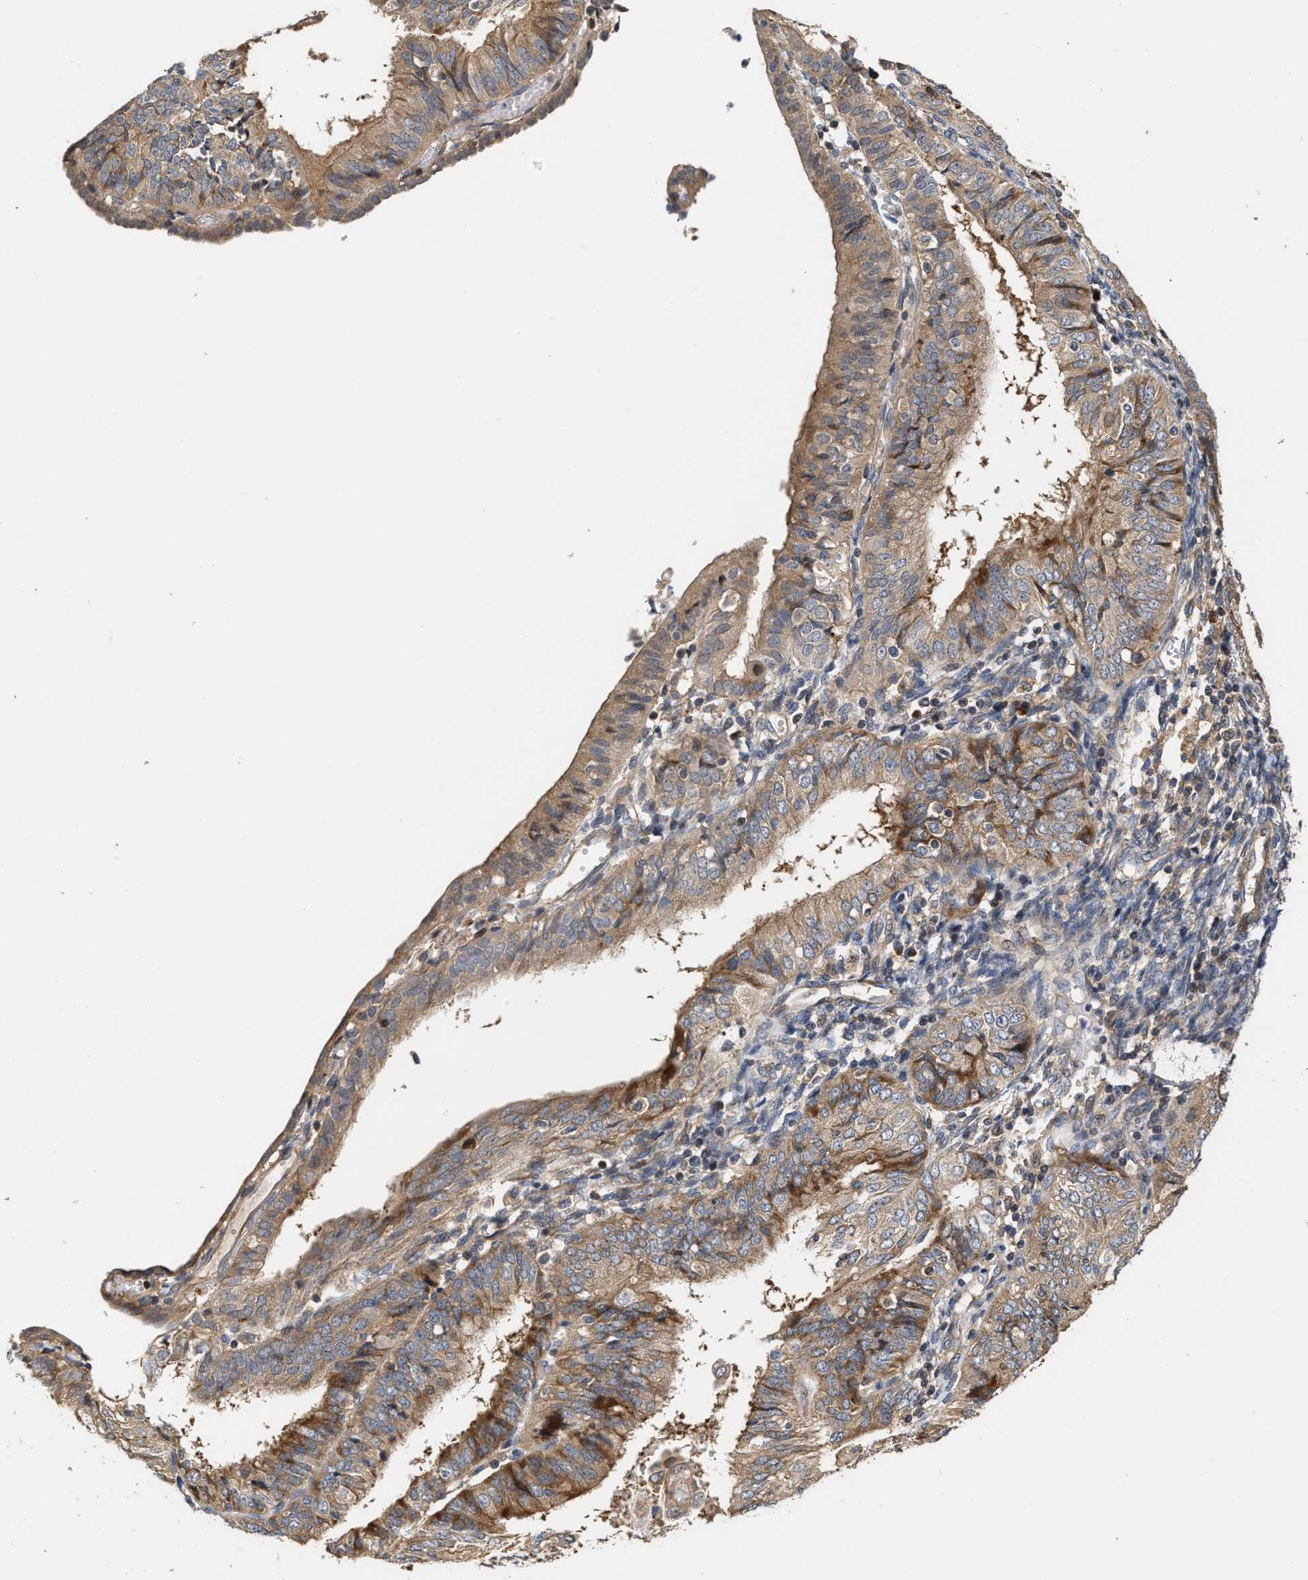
{"staining": {"intensity": "moderate", "quantity": ">75%", "location": "cytoplasmic/membranous"}, "tissue": "endometrial cancer", "cell_type": "Tumor cells", "image_type": "cancer", "snomed": [{"axis": "morphology", "description": "Adenocarcinoma, NOS"}, {"axis": "topography", "description": "Endometrium"}], "caption": "Immunohistochemical staining of adenocarcinoma (endometrial) displays moderate cytoplasmic/membranous protein expression in about >75% of tumor cells.", "gene": "CLIP2", "patient": {"sex": "female", "age": 58}}